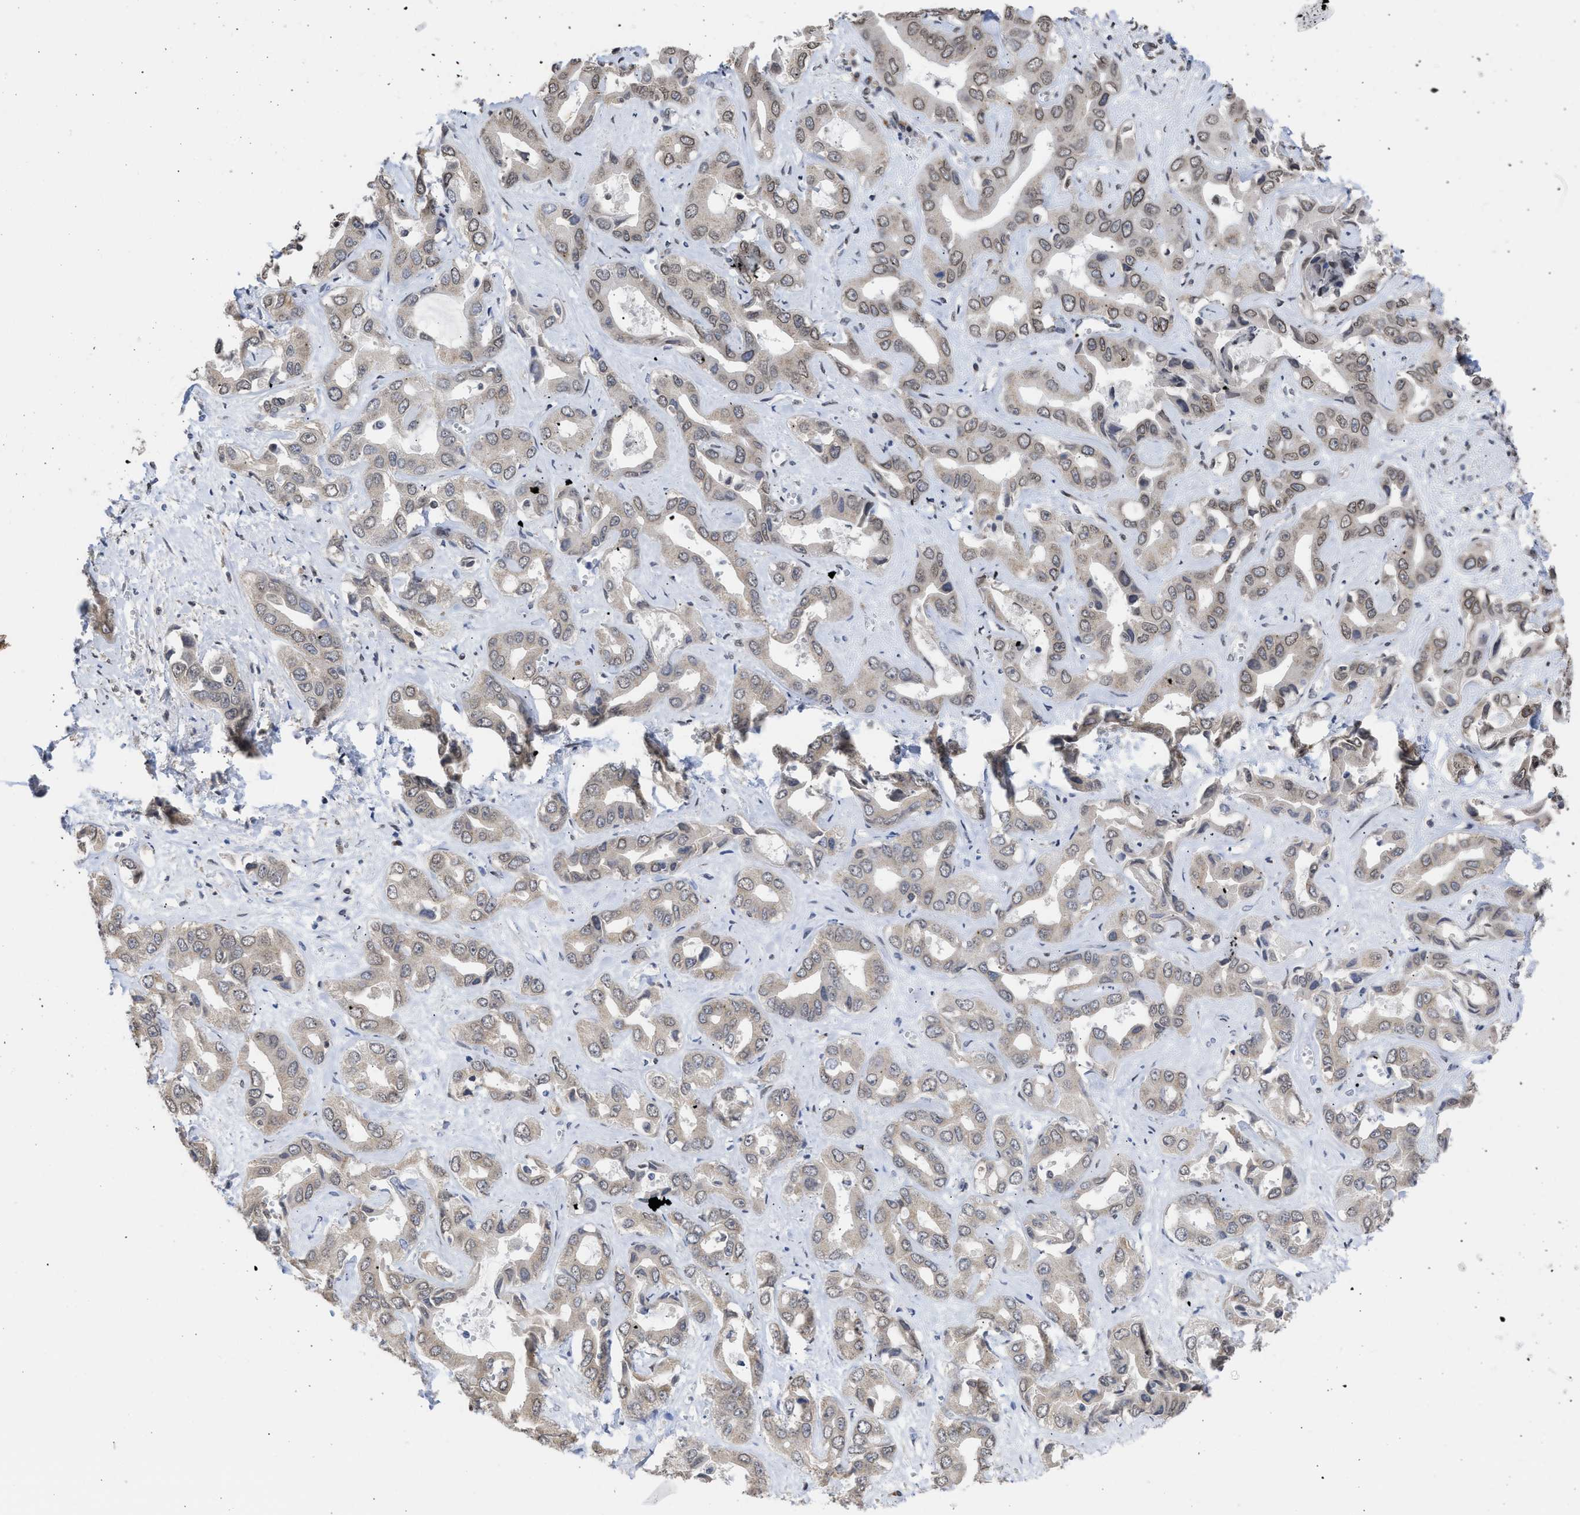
{"staining": {"intensity": "negative", "quantity": "none", "location": "none"}, "tissue": "liver cancer", "cell_type": "Tumor cells", "image_type": "cancer", "snomed": [{"axis": "morphology", "description": "Cholangiocarcinoma"}, {"axis": "topography", "description": "Liver"}], "caption": "Tumor cells are negative for protein expression in human cholangiocarcinoma (liver). (Brightfield microscopy of DAB immunohistochemistry at high magnification).", "gene": "NUP35", "patient": {"sex": "female", "age": 52}}